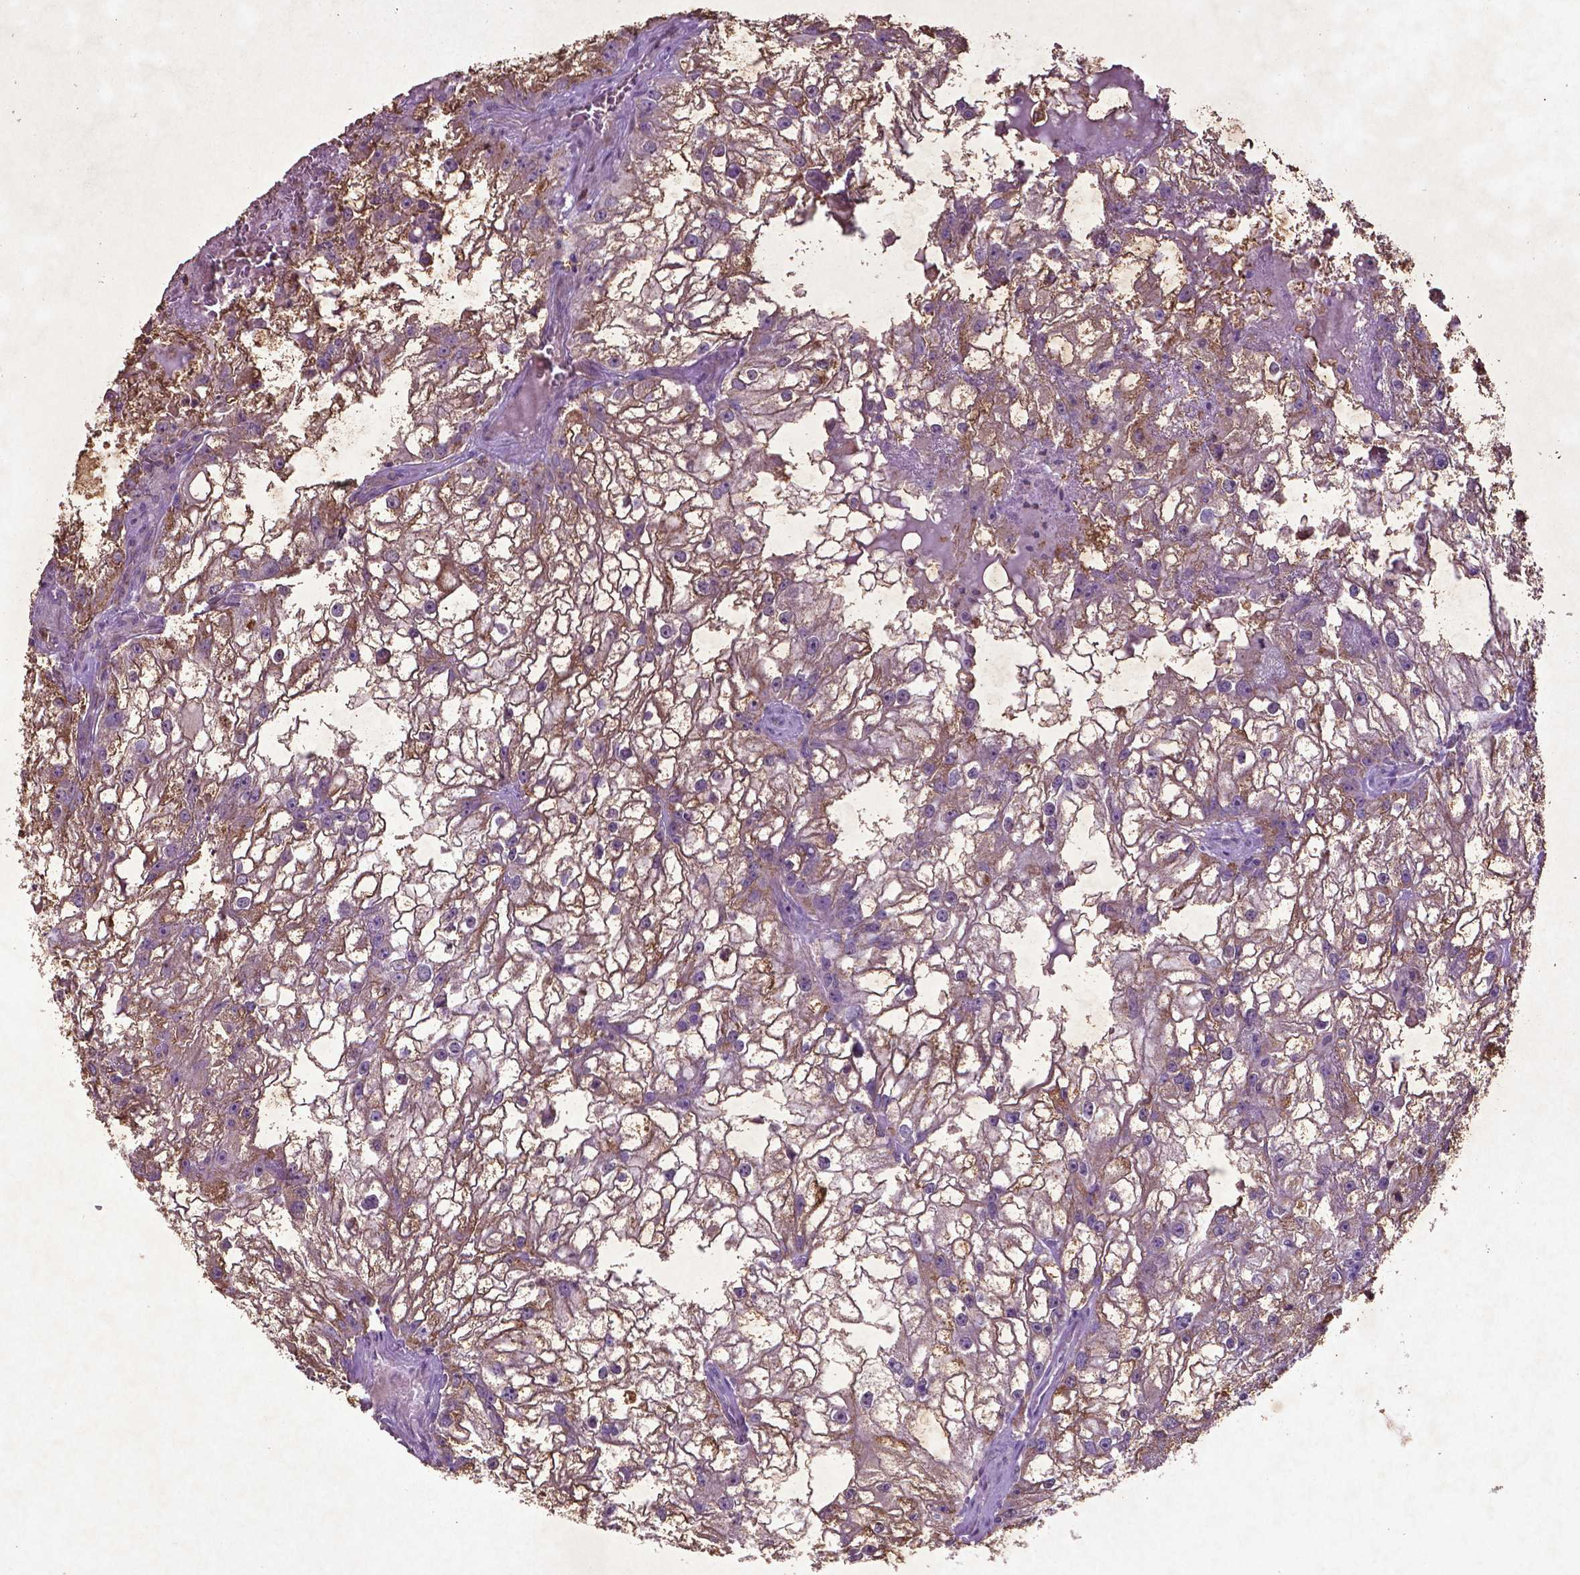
{"staining": {"intensity": "weak", "quantity": ">75%", "location": "cytoplasmic/membranous"}, "tissue": "renal cancer", "cell_type": "Tumor cells", "image_type": "cancer", "snomed": [{"axis": "morphology", "description": "Adenocarcinoma, NOS"}, {"axis": "topography", "description": "Kidney"}], "caption": "Protein staining of renal cancer tissue displays weak cytoplasmic/membranous staining in approximately >75% of tumor cells.", "gene": "MTOR", "patient": {"sex": "male", "age": 59}}